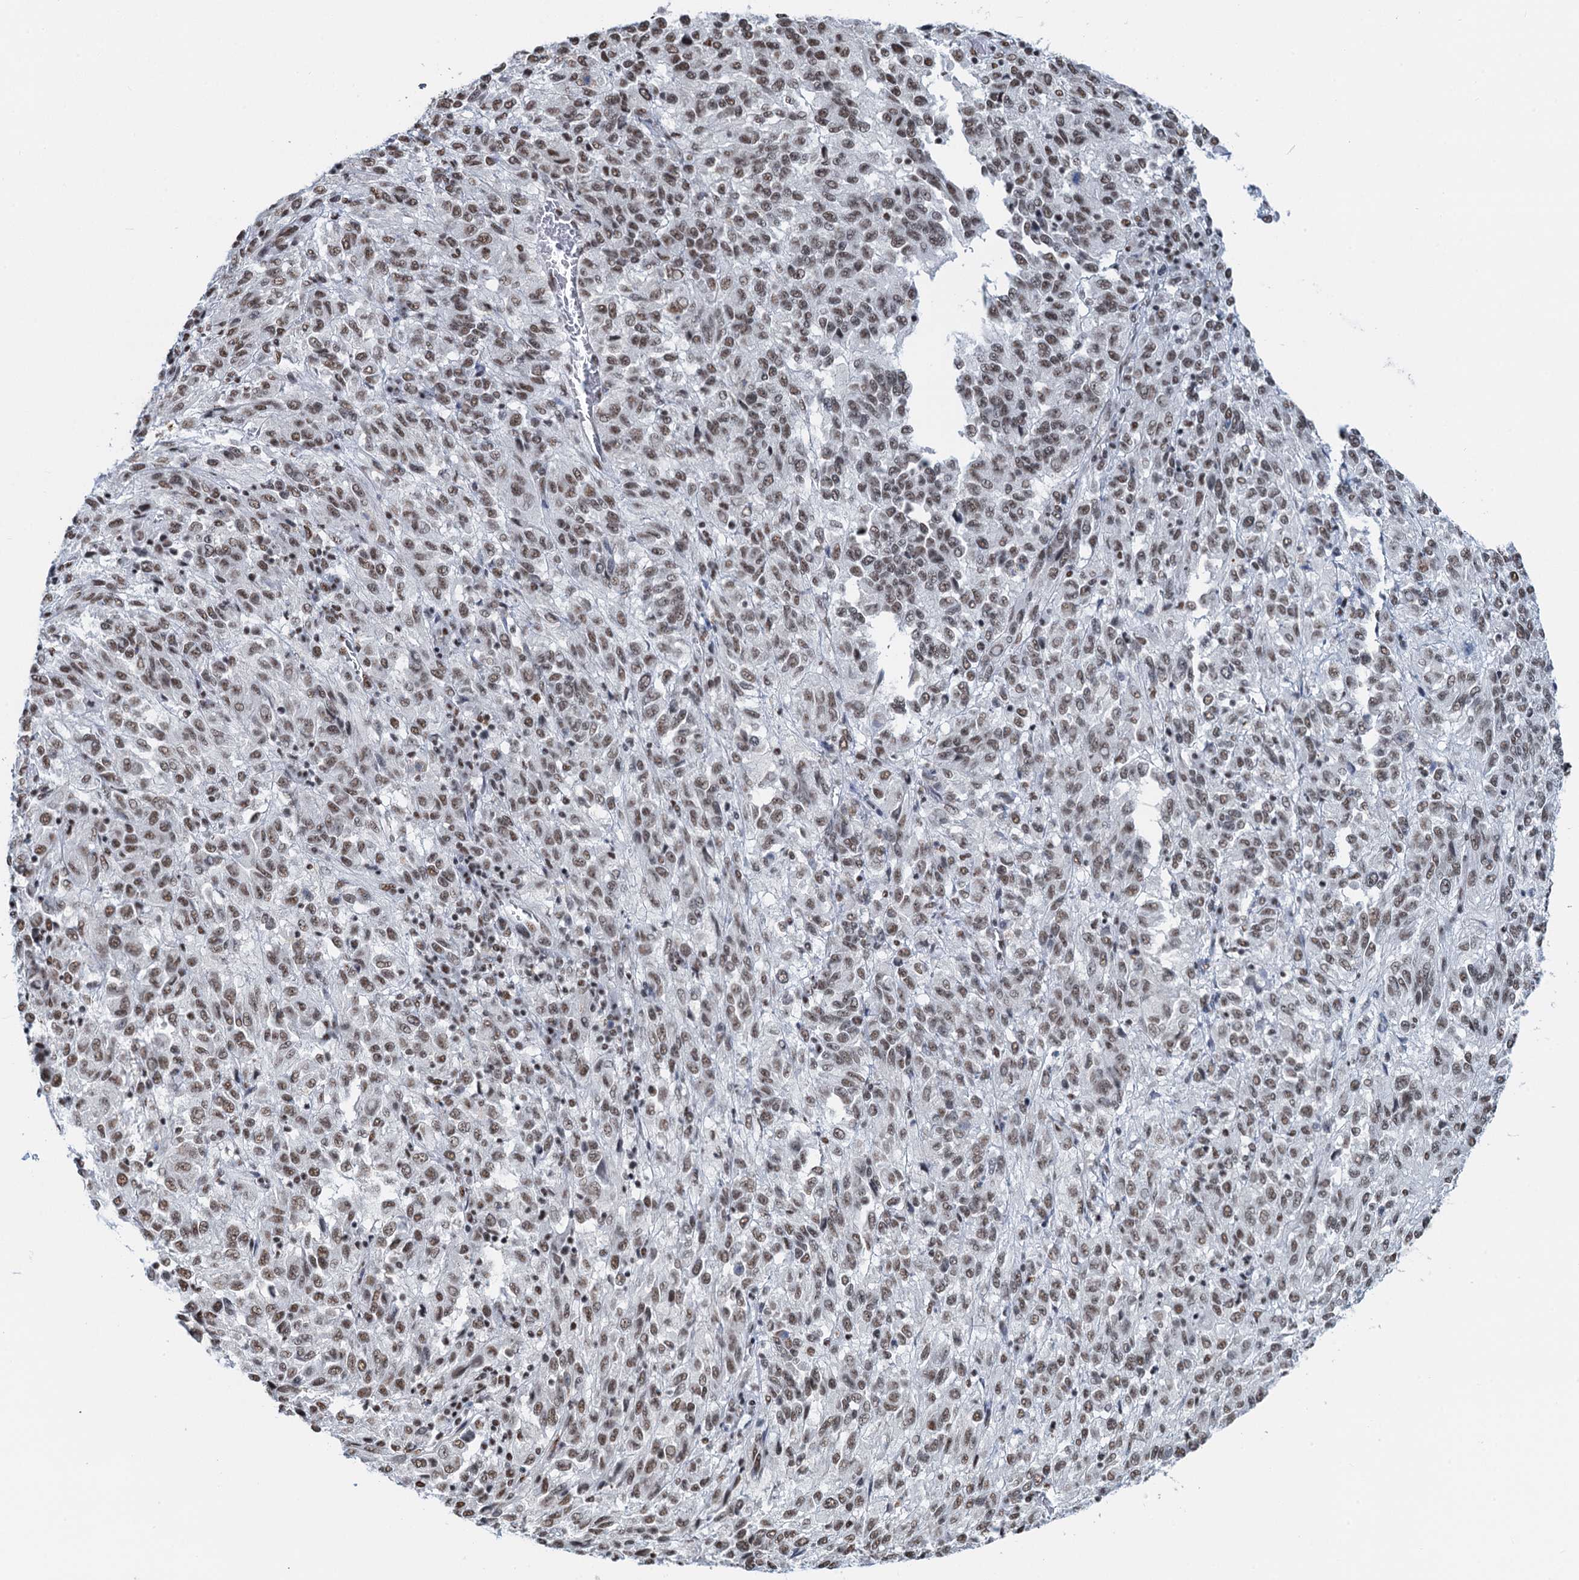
{"staining": {"intensity": "moderate", "quantity": ">75%", "location": "nuclear"}, "tissue": "melanoma", "cell_type": "Tumor cells", "image_type": "cancer", "snomed": [{"axis": "morphology", "description": "Malignant melanoma, Metastatic site"}, {"axis": "topography", "description": "Lung"}], "caption": "A brown stain shows moderate nuclear expression of a protein in malignant melanoma (metastatic site) tumor cells. (Stains: DAB in brown, nuclei in blue, Microscopy: brightfield microscopy at high magnification).", "gene": "ZNF609", "patient": {"sex": "male", "age": 64}}